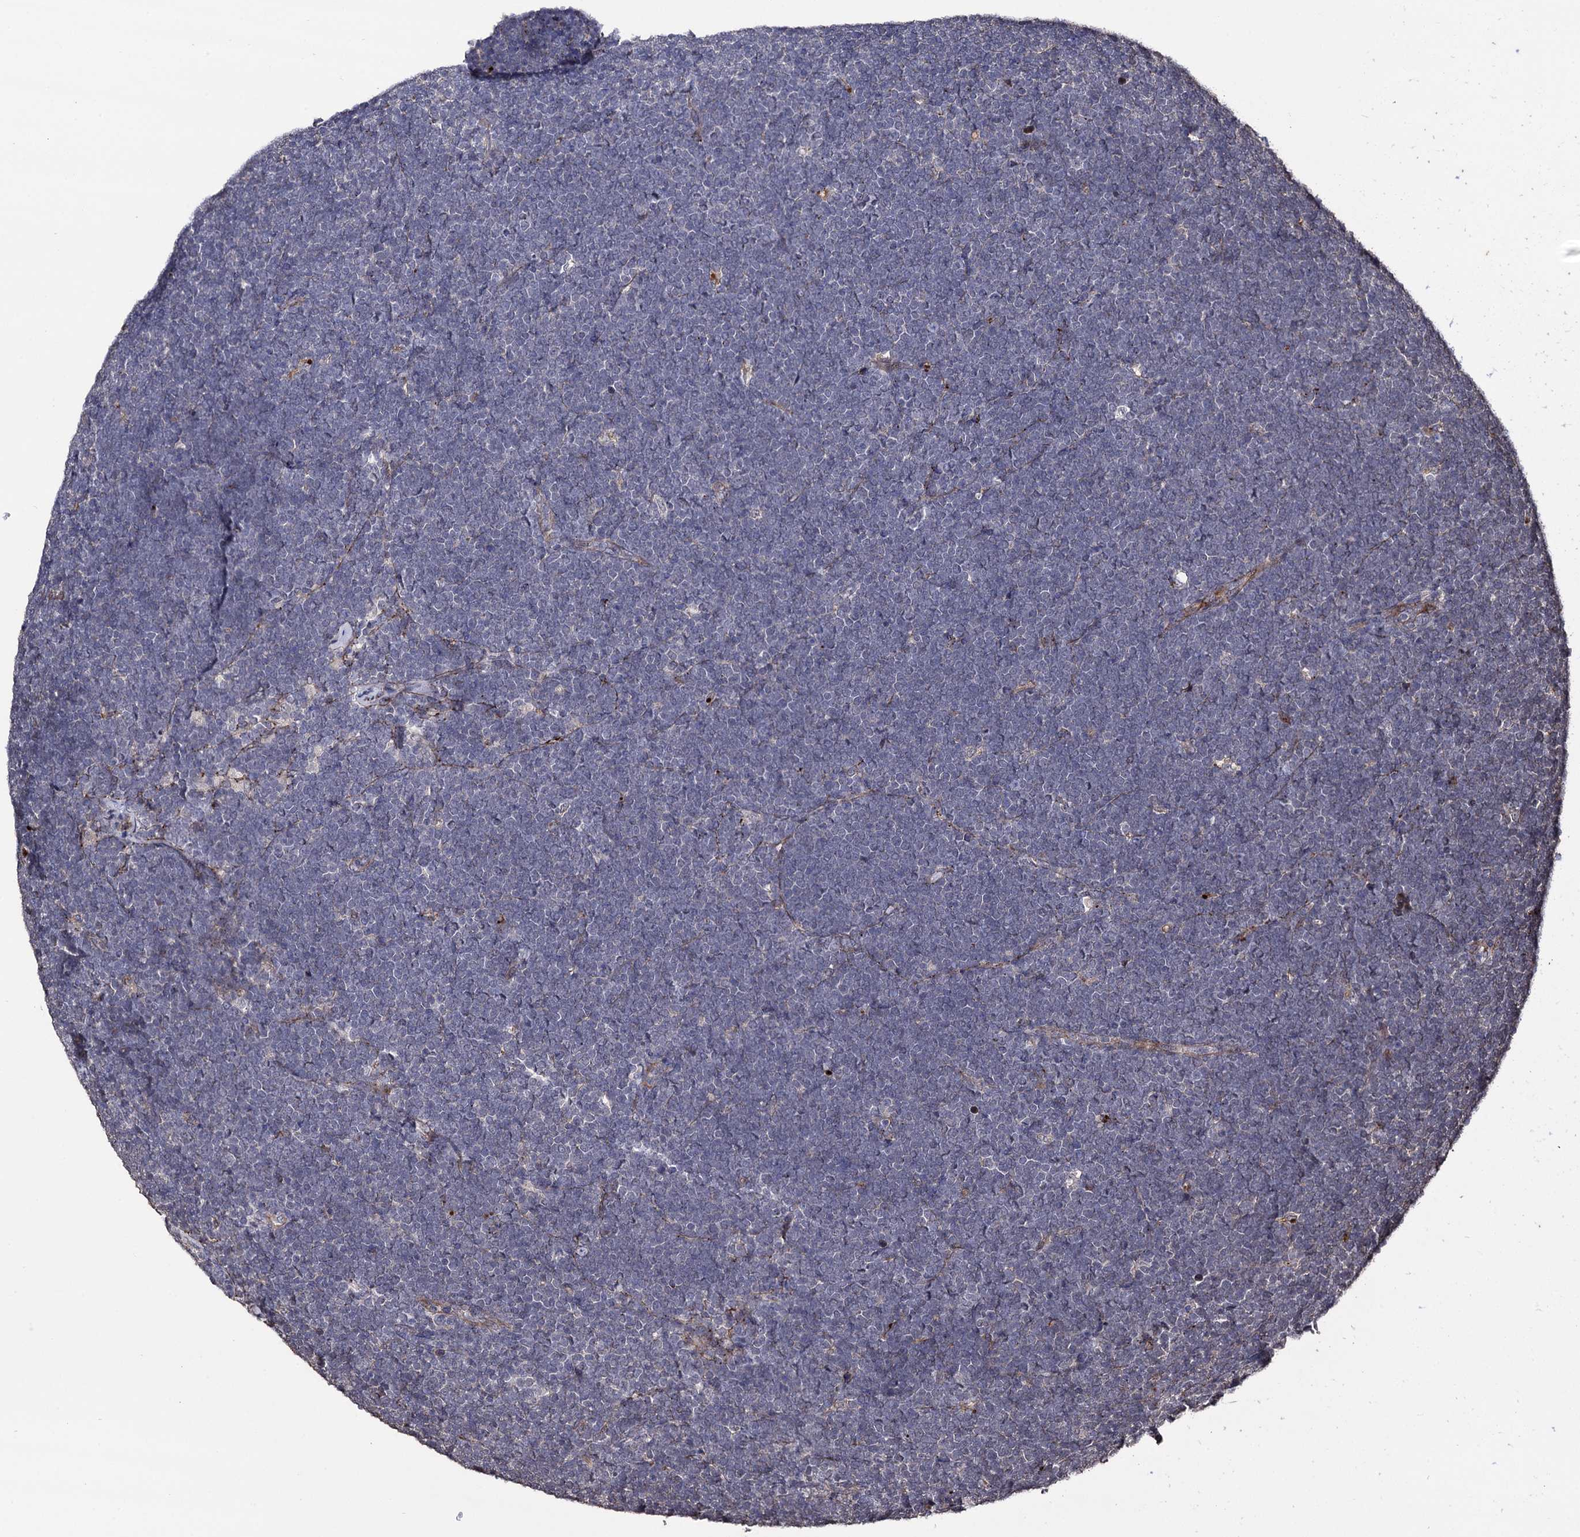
{"staining": {"intensity": "negative", "quantity": "none", "location": "none"}, "tissue": "lymphoma", "cell_type": "Tumor cells", "image_type": "cancer", "snomed": [{"axis": "morphology", "description": "Malignant lymphoma, non-Hodgkin's type, High grade"}, {"axis": "topography", "description": "Lymph node"}], "caption": "Protein analysis of lymphoma reveals no significant expression in tumor cells.", "gene": "MICAL2", "patient": {"sex": "male", "age": 13}}